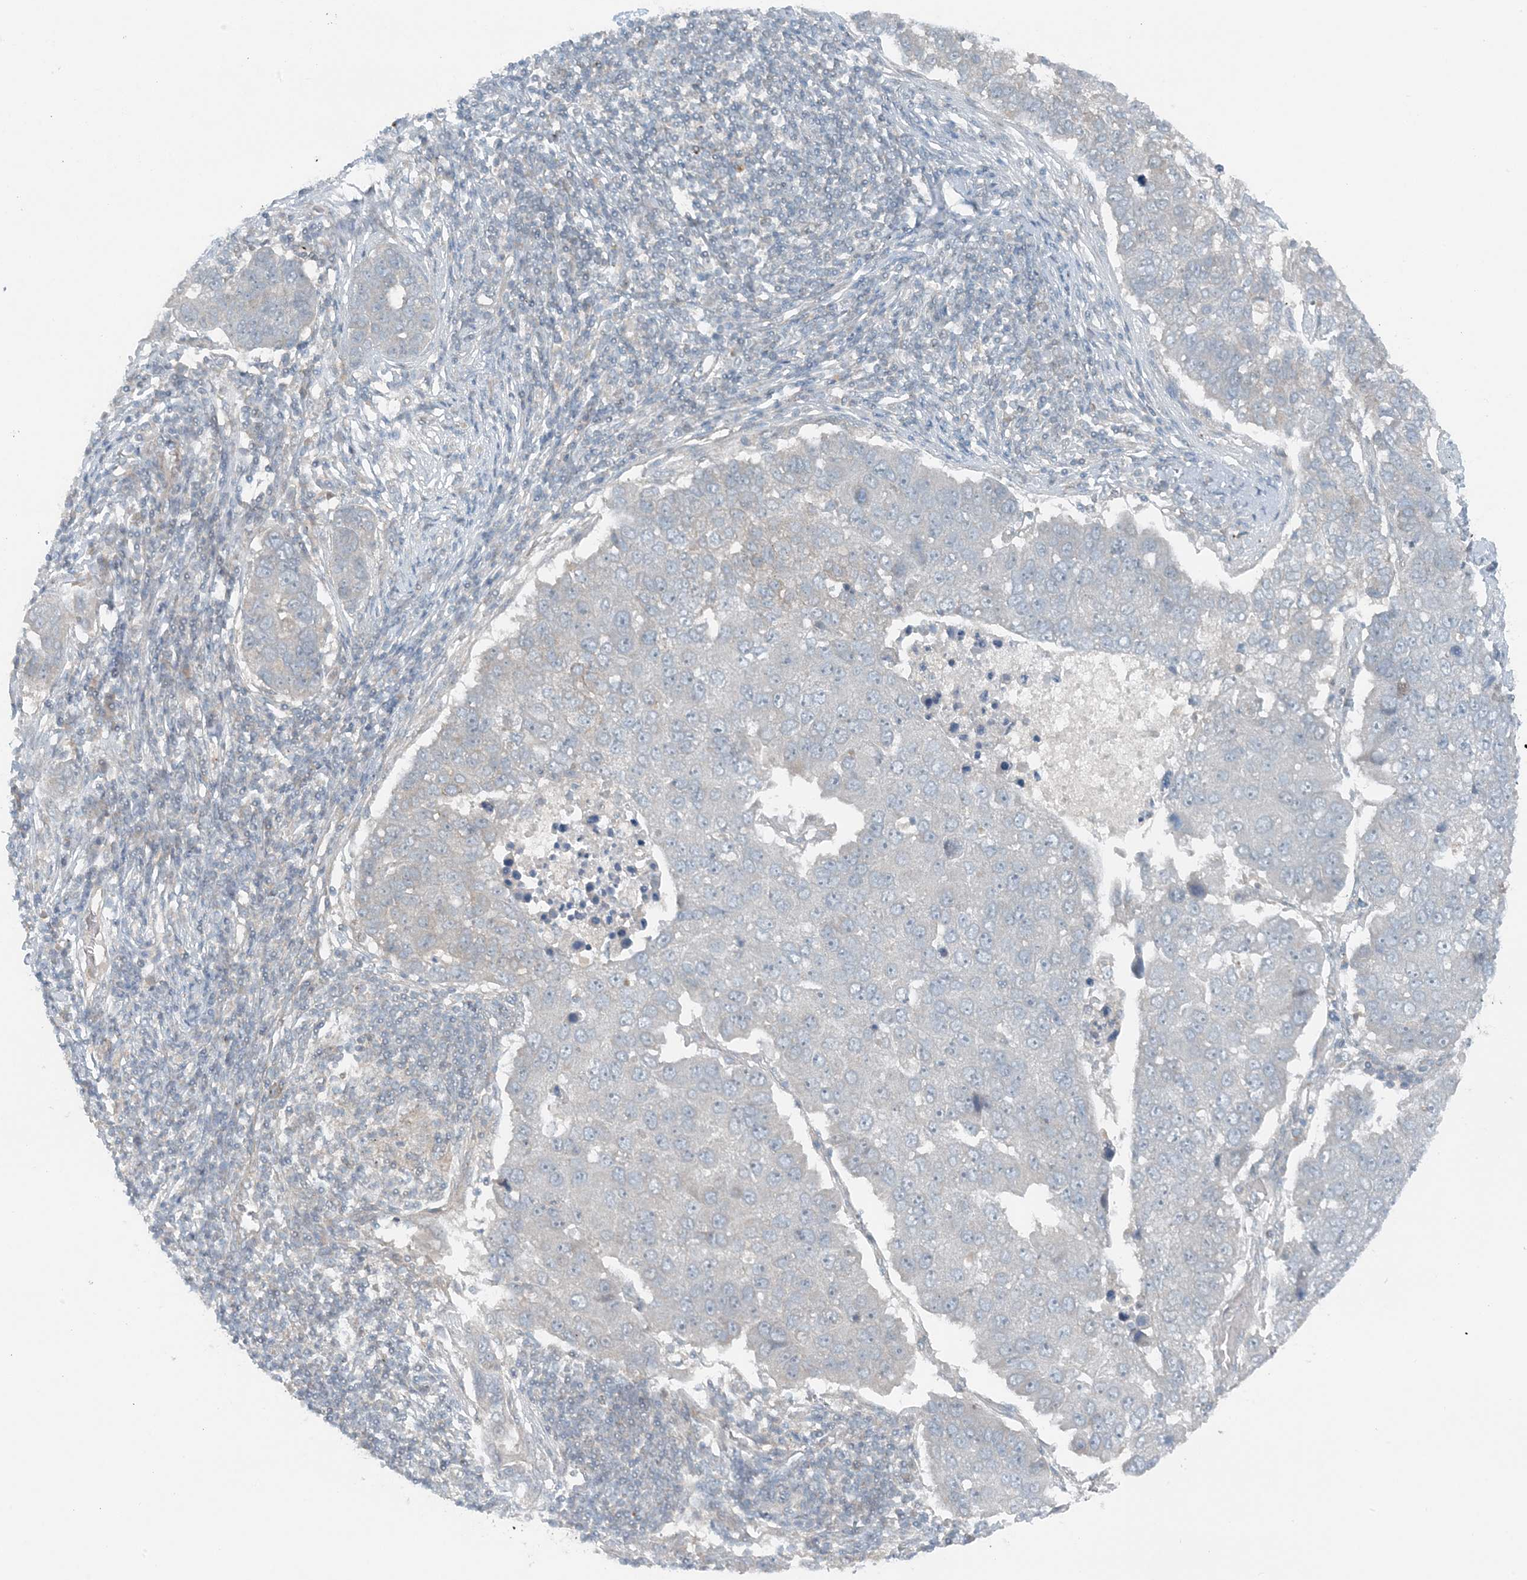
{"staining": {"intensity": "negative", "quantity": "none", "location": "none"}, "tissue": "pancreatic cancer", "cell_type": "Tumor cells", "image_type": "cancer", "snomed": [{"axis": "morphology", "description": "Adenocarcinoma, NOS"}, {"axis": "topography", "description": "Pancreas"}], "caption": "Human pancreatic adenocarcinoma stained for a protein using immunohistochemistry reveals no positivity in tumor cells.", "gene": "MITD1", "patient": {"sex": "female", "age": 61}}